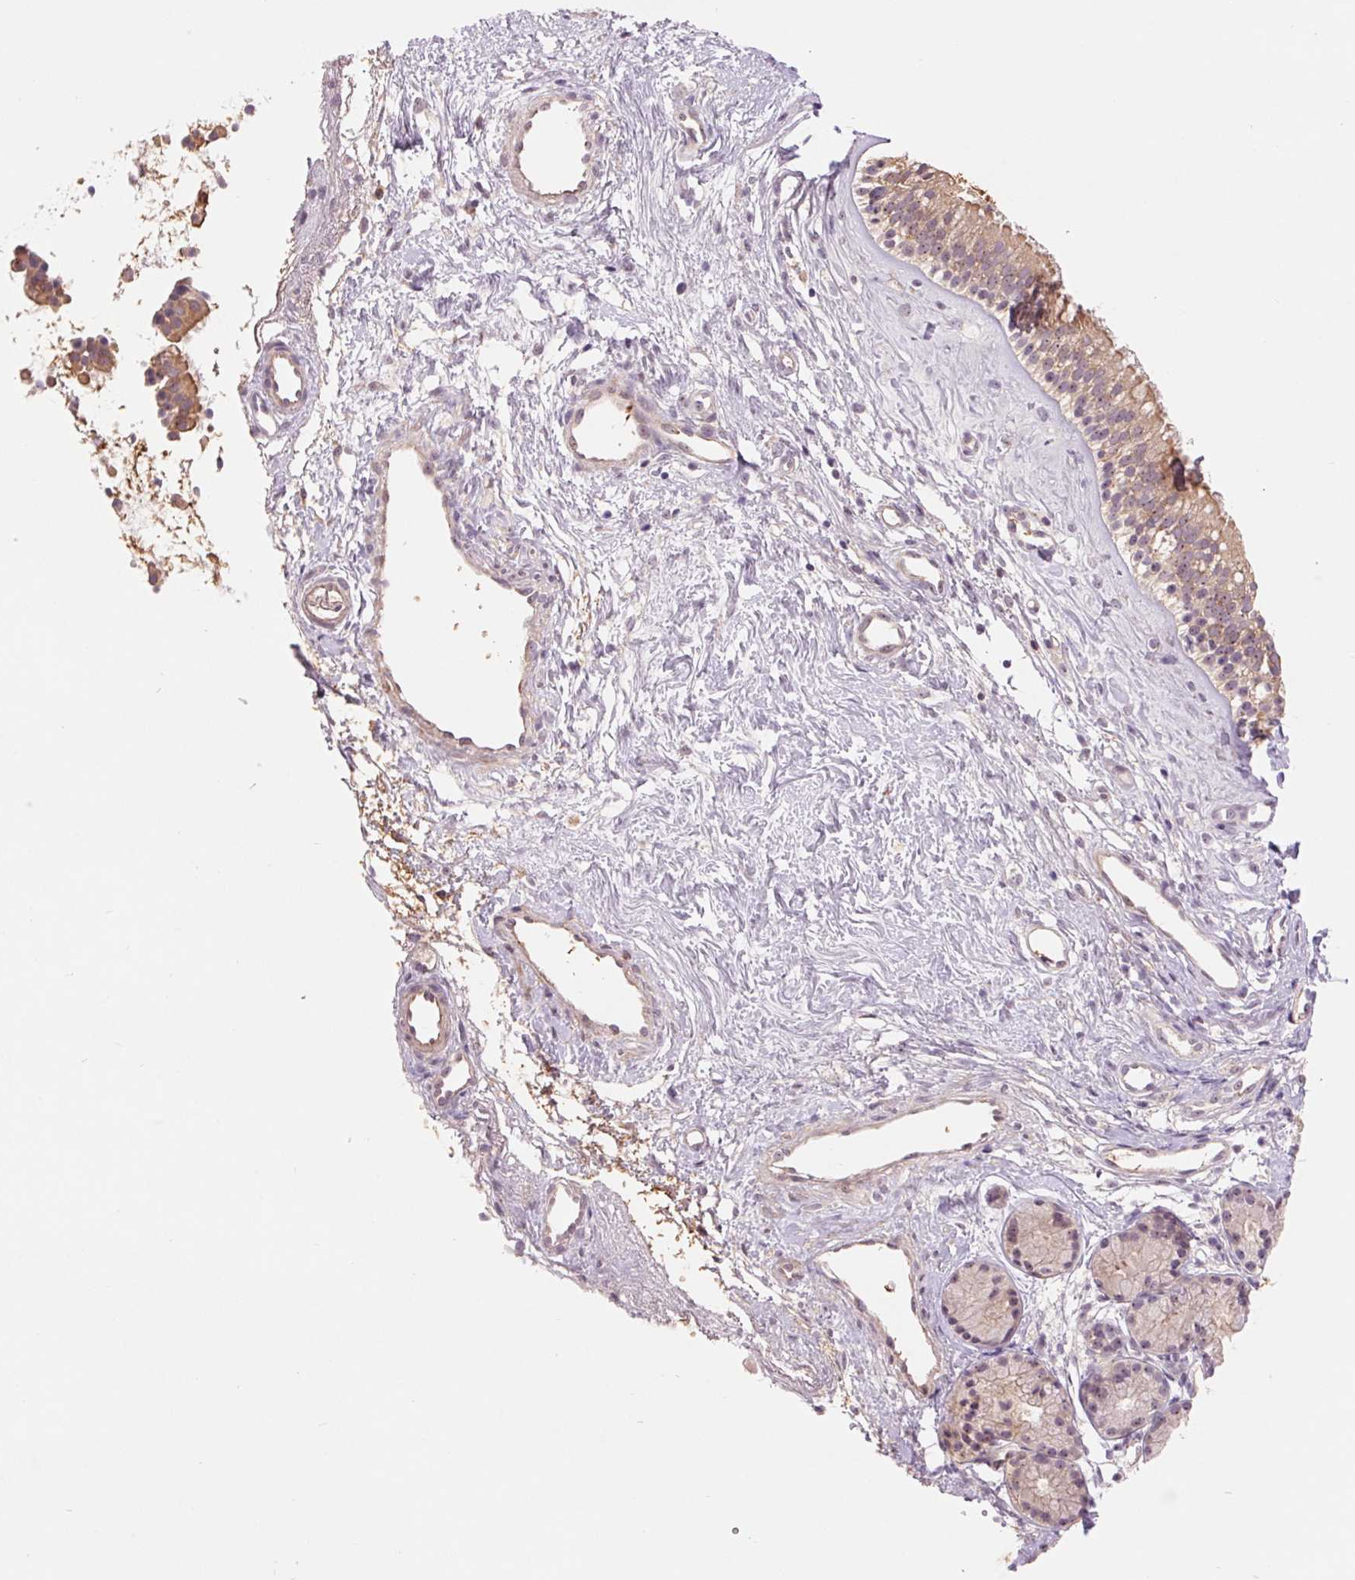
{"staining": {"intensity": "moderate", "quantity": ">75%", "location": "cytoplasmic/membranous"}, "tissue": "nasopharynx", "cell_type": "Respiratory epithelial cells", "image_type": "normal", "snomed": [{"axis": "morphology", "description": "Normal tissue, NOS"}, {"axis": "topography", "description": "Nasopharynx"}], "caption": "Respiratory epithelial cells display moderate cytoplasmic/membranous staining in about >75% of cells in benign nasopharynx. Ihc stains the protein of interest in brown and the nuclei are stained blue.", "gene": "RANBP3L", "patient": {"sex": "male", "age": 58}}